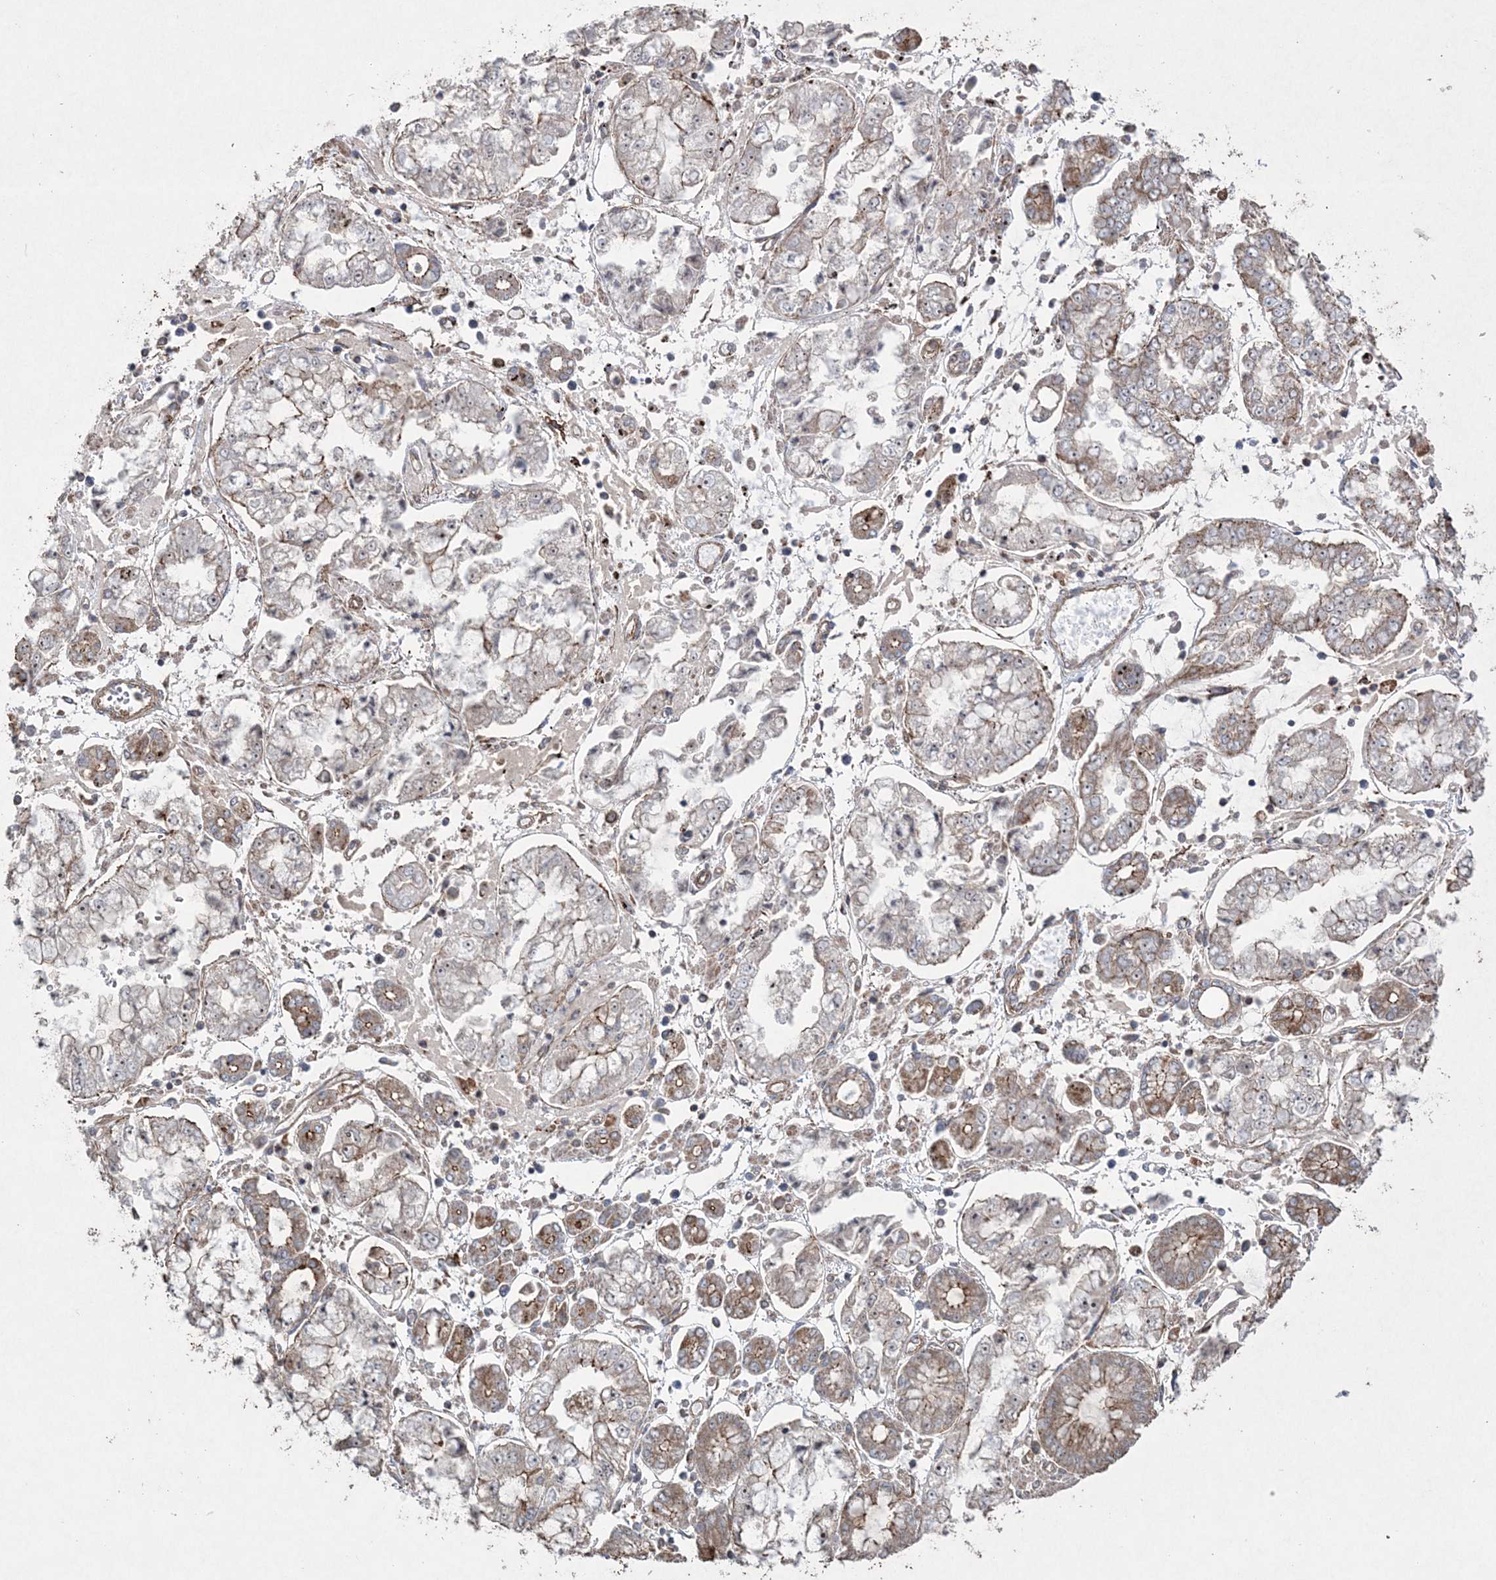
{"staining": {"intensity": "moderate", "quantity": "<25%", "location": "cytoplasmic/membranous"}, "tissue": "stomach cancer", "cell_type": "Tumor cells", "image_type": "cancer", "snomed": [{"axis": "morphology", "description": "Adenocarcinoma, NOS"}, {"axis": "topography", "description": "Stomach"}], "caption": "Moderate cytoplasmic/membranous protein positivity is seen in about <25% of tumor cells in stomach adenocarcinoma.", "gene": "TTC7A", "patient": {"sex": "male", "age": 76}}